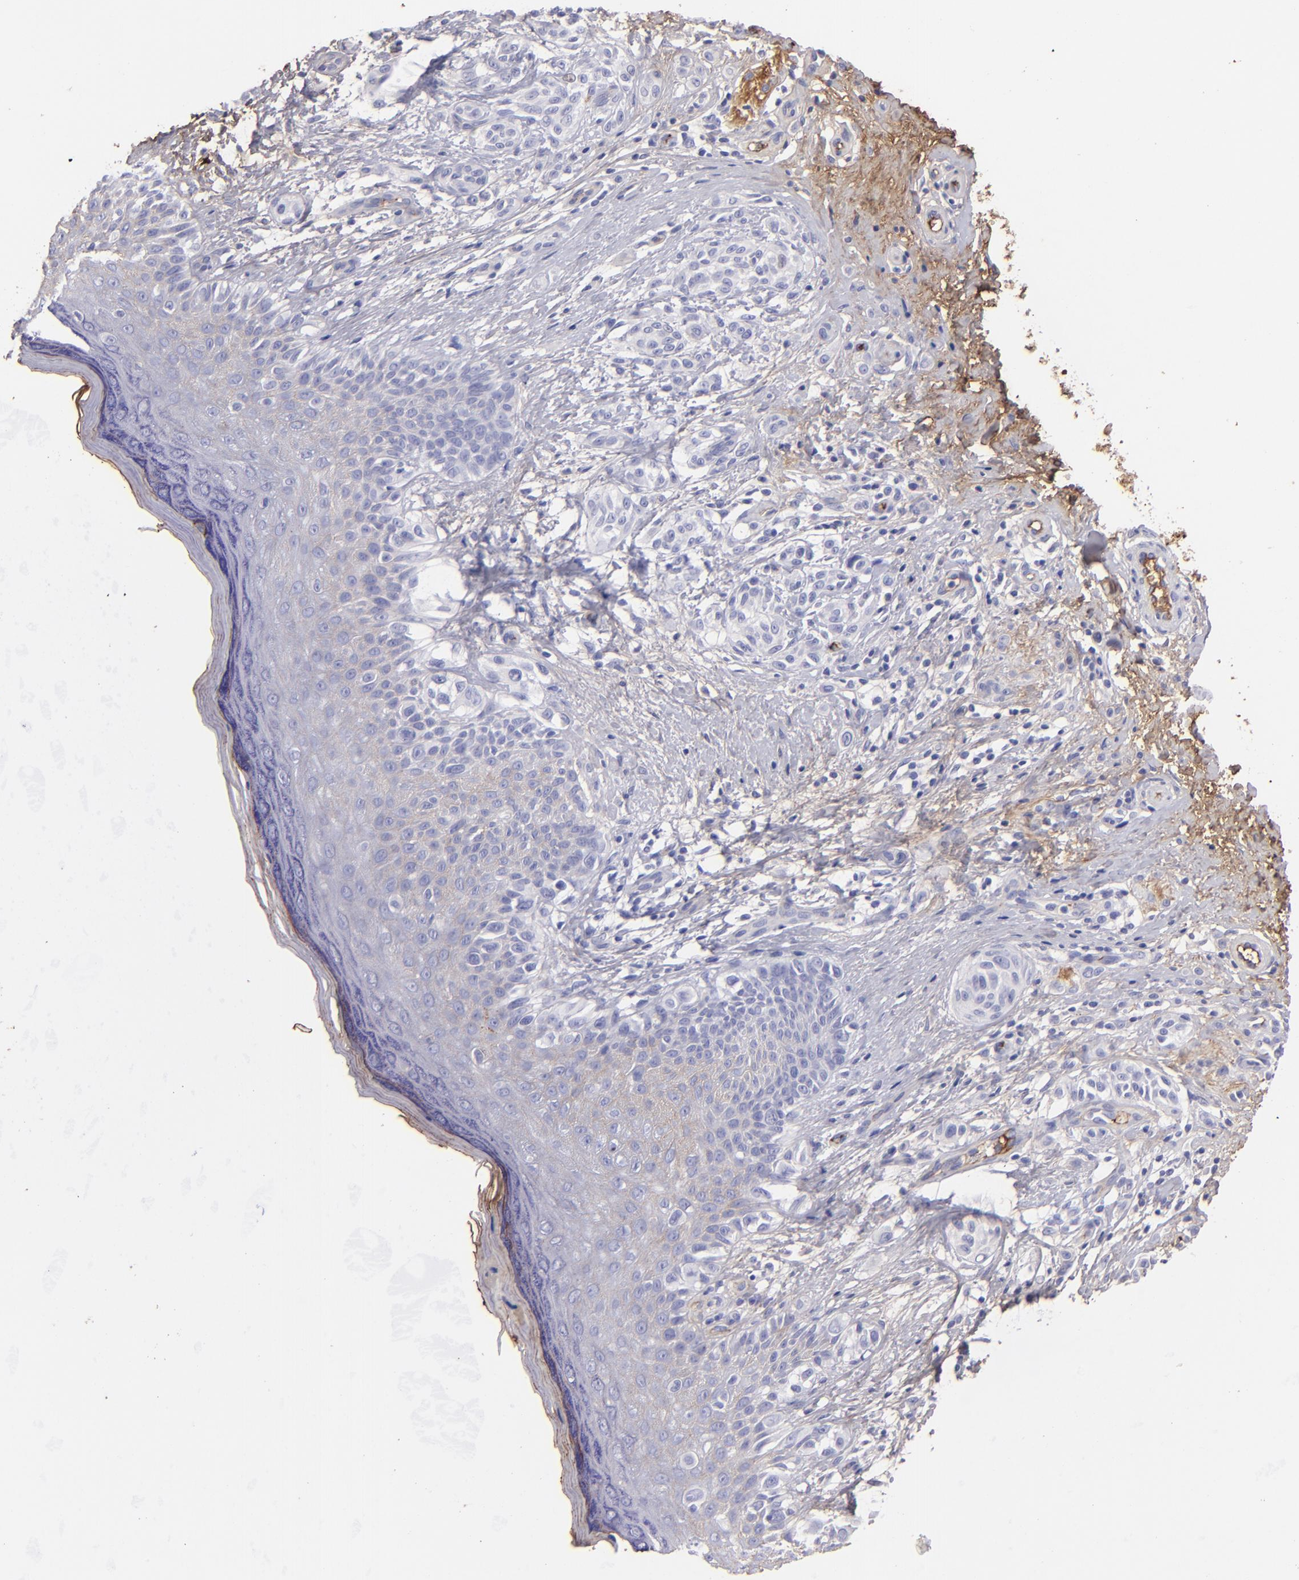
{"staining": {"intensity": "weak", "quantity": "<25%", "location": "cytoplasmic/membranous"}, "tissue": "melanoma", "cell_type": "Tumor cells", "image_type": "cancer", "snomed": [{"axis": "morphology", "description": "Malignant melanoma, NOS"}, {"axis": "topography", "description": "Skin"}], "caption": "High magnification brightfield microscopy of melanoma stained with DAB (brown) and counterstained with hematoxylin (blue): tumor cells show no significant positivity.", "gene": "FGB", "patient": {"sex": "male", "age": 57}}